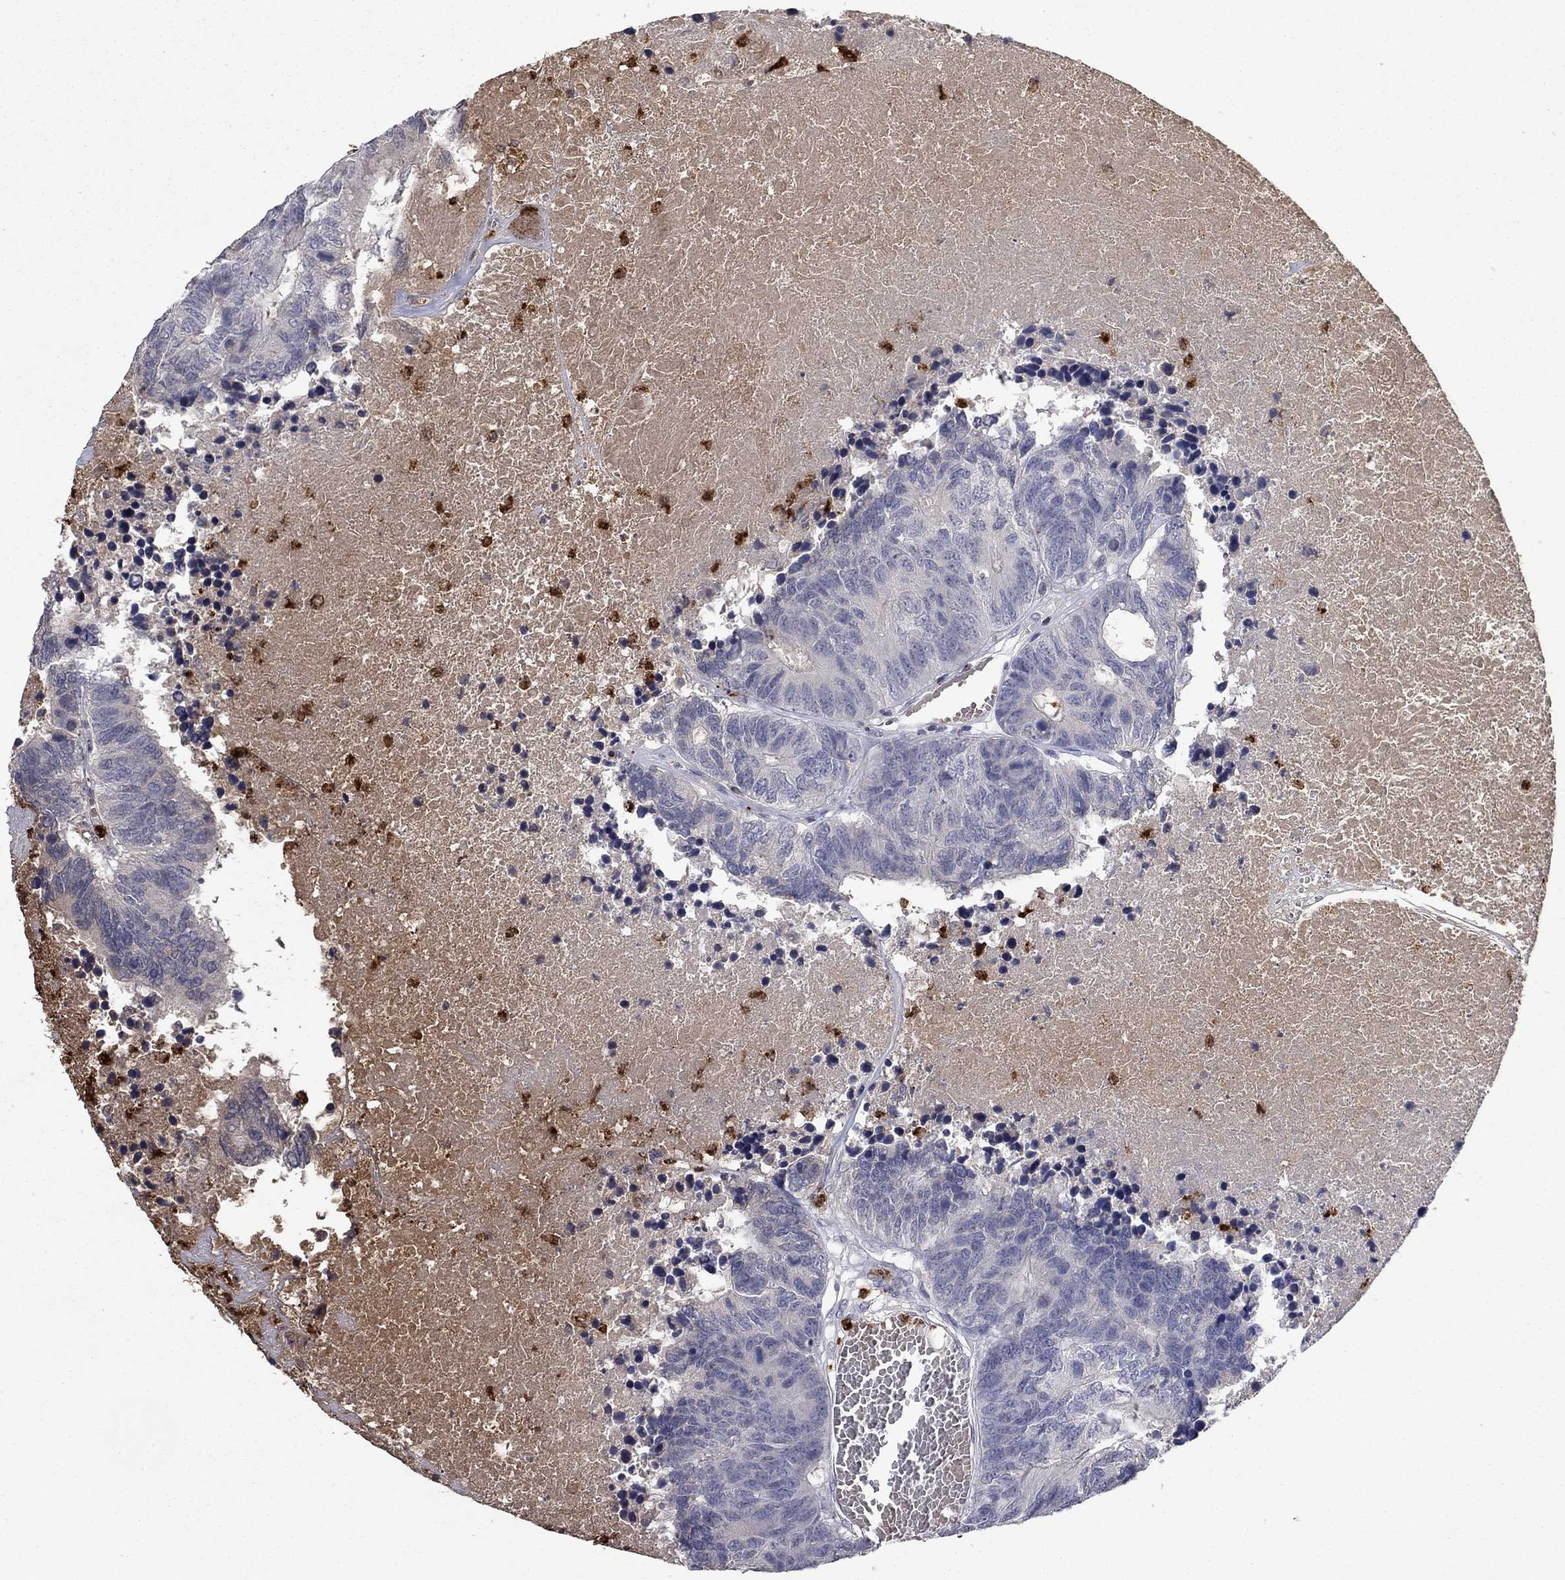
{"staining": {"intensity": "negative", "quantity": "none", "location": "none"}, "tissue": "colorectal cancer", "cell_type": "Tumor cells", "image_type": "cancer", "snomed": [{"axis": "morphology", "description": "Adenocarcinoma, NOS"}, {"axis": "topography", "description": "Colon"}], "caption": "IHC micrograph of neoplastic tissue: colorectal cancer (adenocarcinoma) stained with DAB demonstrates no significant protein positivity in tumor cells. (Immunohistochemistry, brightfield microscopy, high magnification).", "gene": "CCL5", "patient": {"sex": "female", "age": 48}}